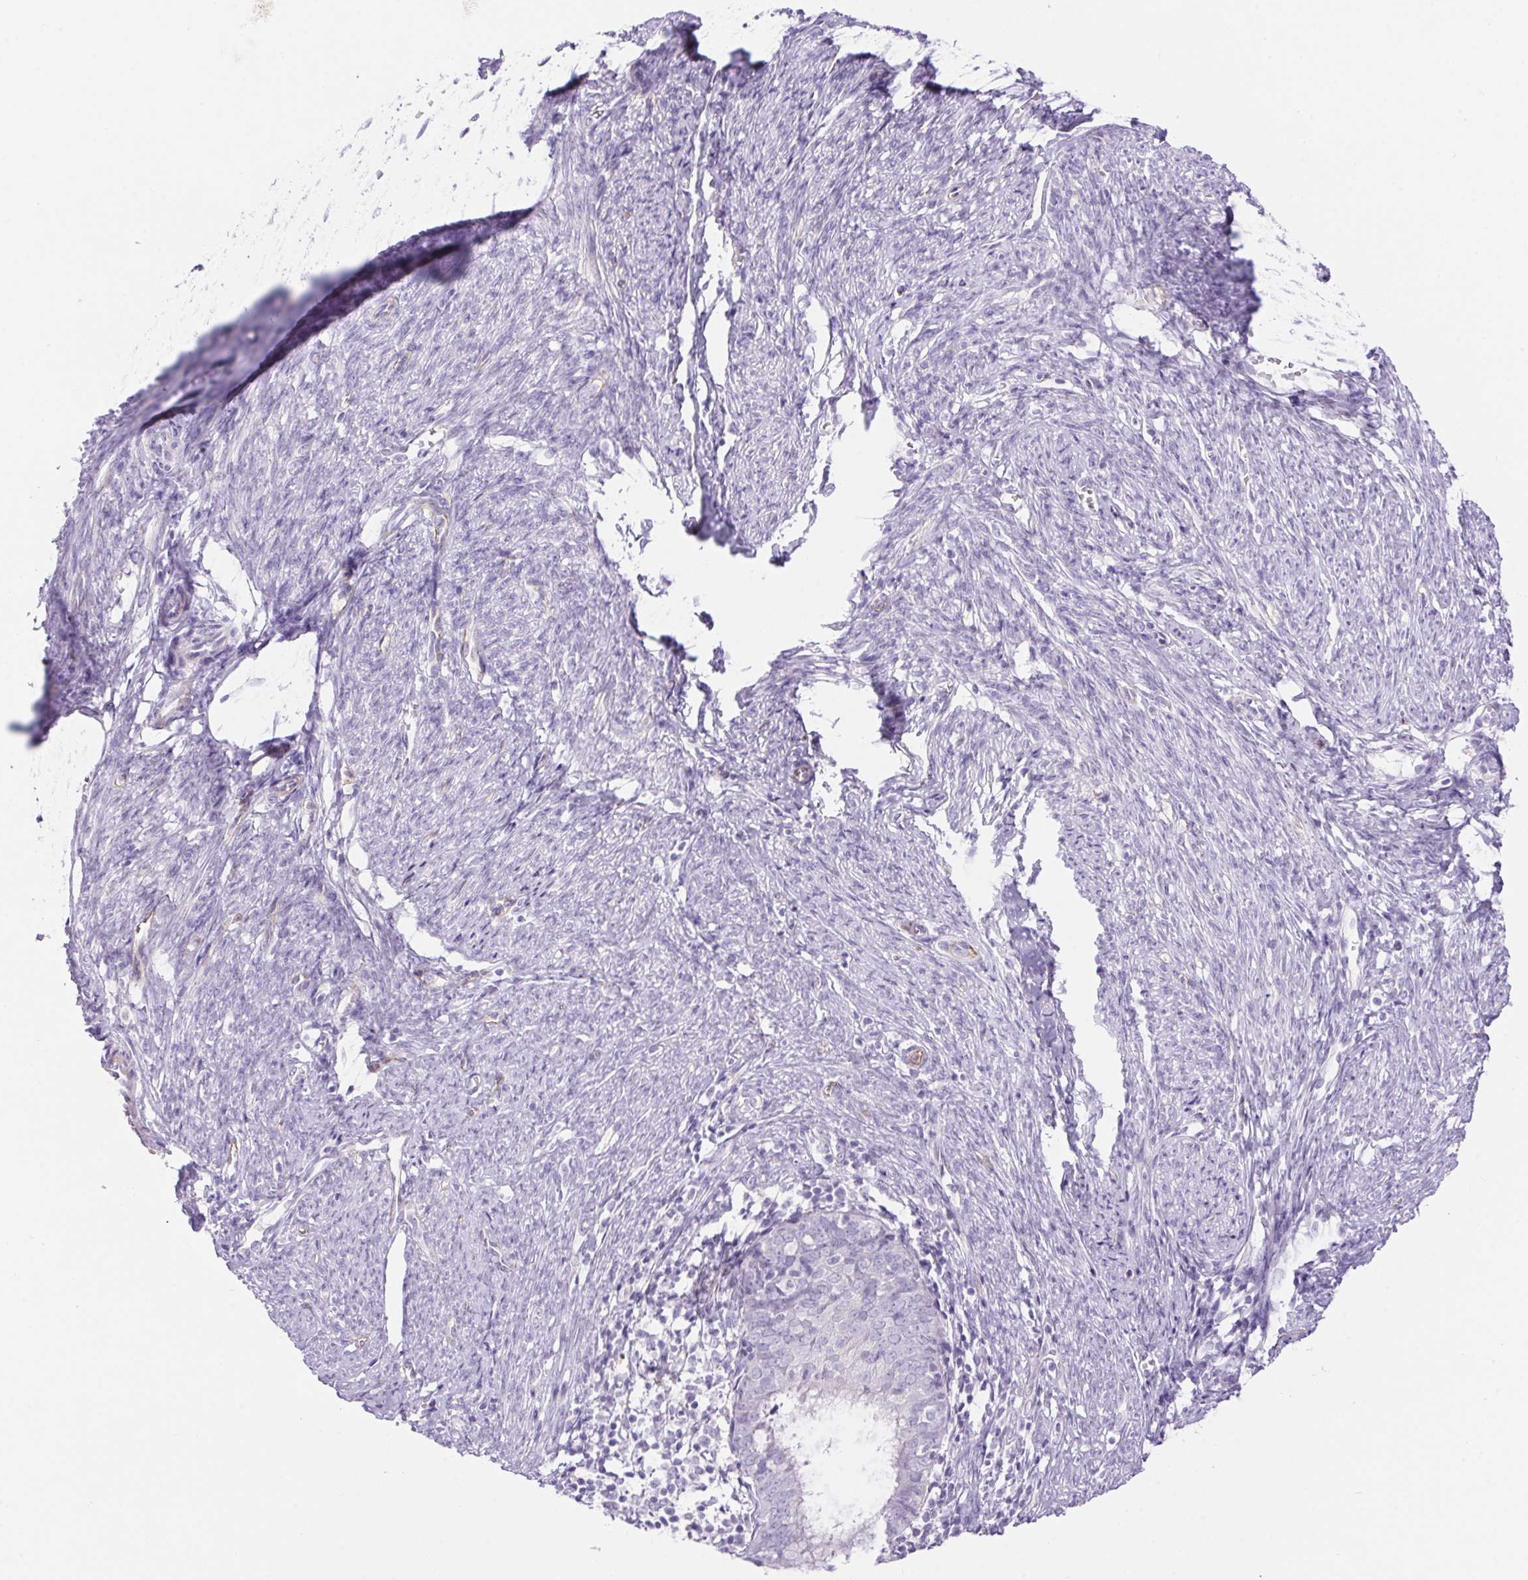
{"staining": {"intensity": "negative", "quantity": "none", "location": "none"}, "tissue": "endometrial cancer", "cell_type": "Tumor cells", "image_type": "cancer", "snomed": [{"axis": "morphology", "description": "Adenocarcinoma, NOS"}, {"axis": "topography", "description": "Endometrium"}], "caption": "High magnification brightfield microscopy of endometrial adenocarcinoma stained with DAB (brown) and counterstained with hematoxylin (blue): tumor cells show no significant expression.", "gene": "ERP27", "patient": {"sex": "female", "age": 57}}